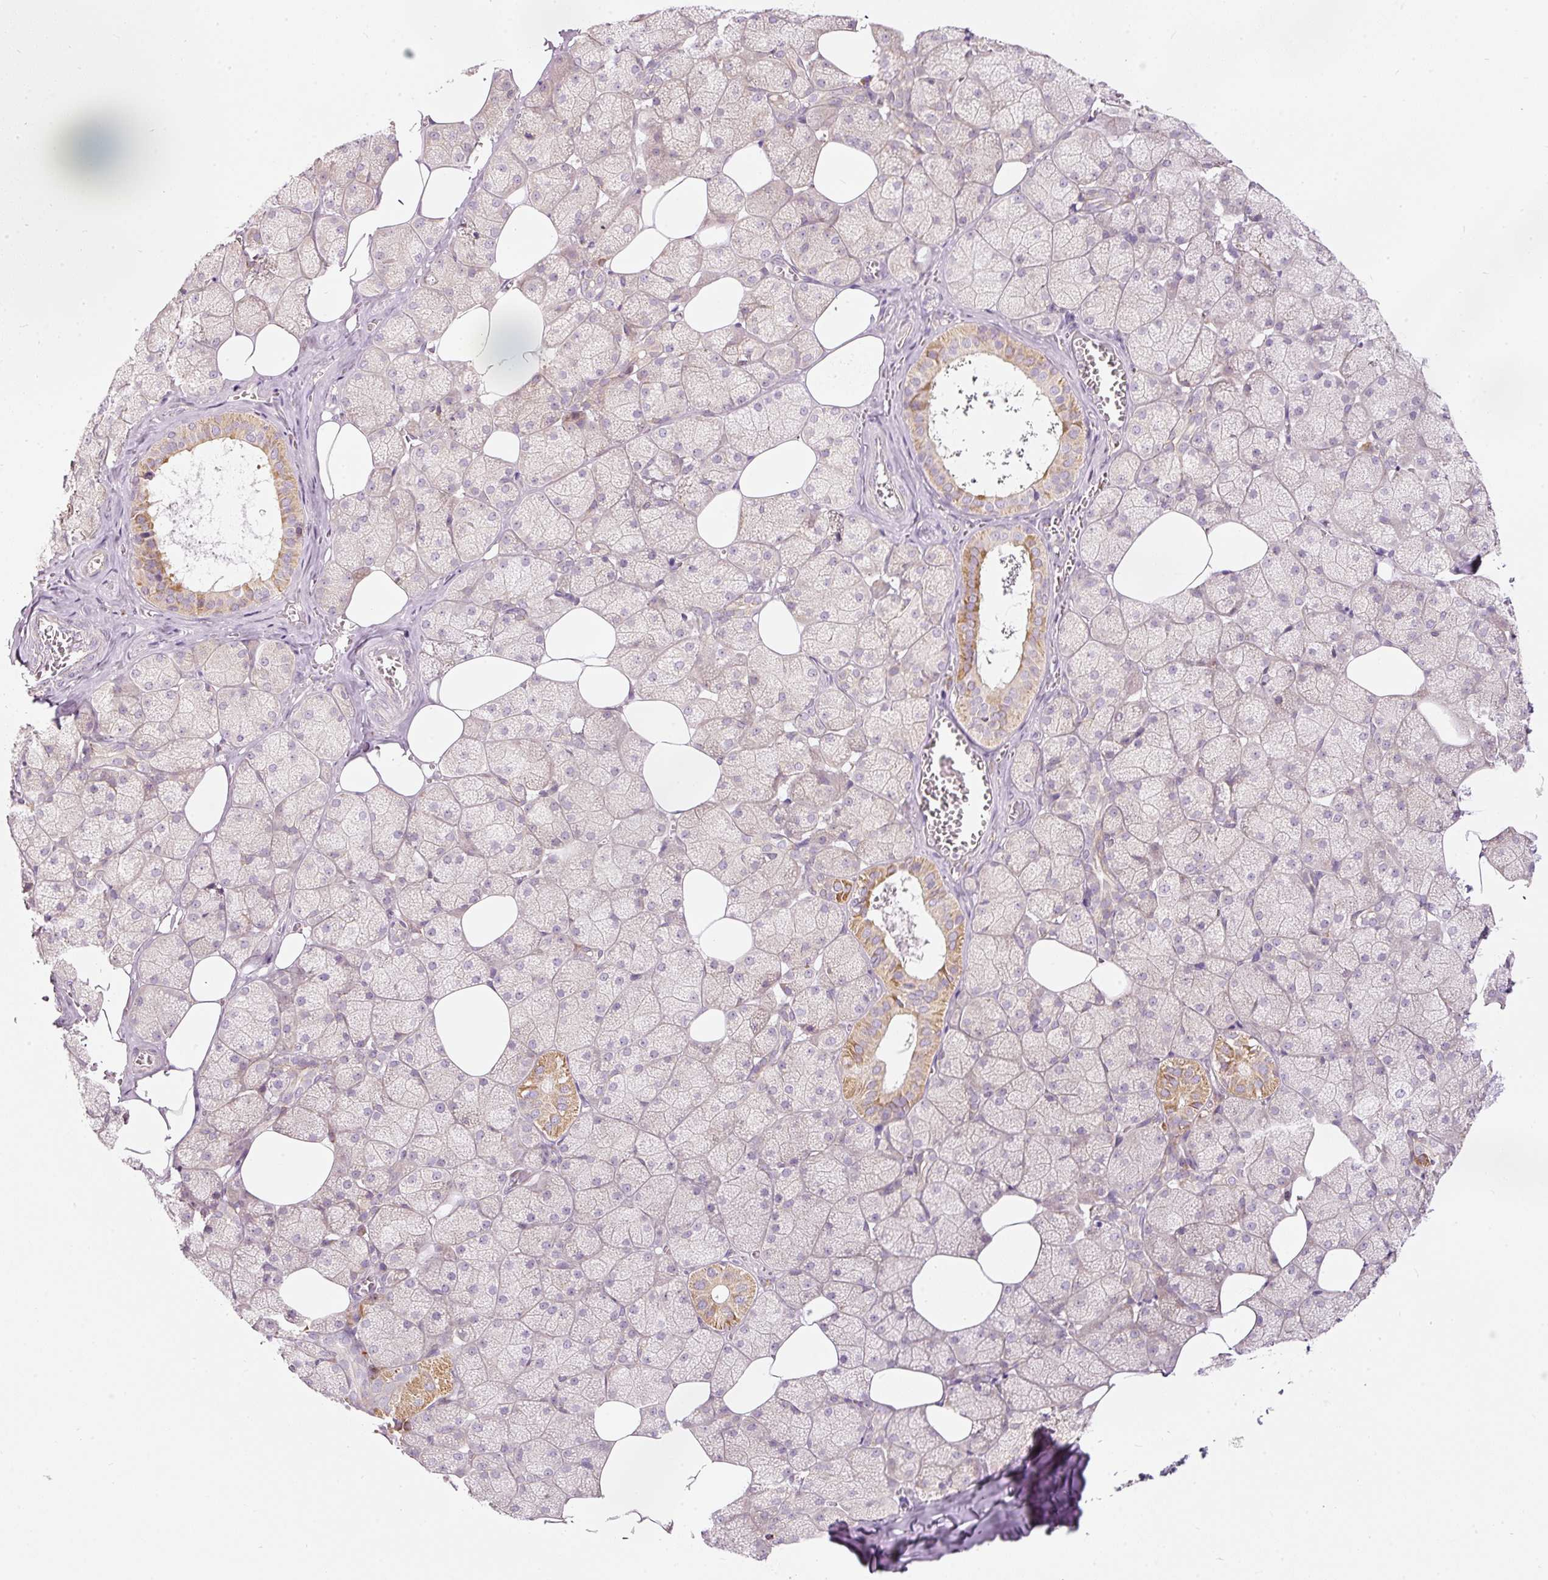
{"staining": {"intensity": "moderate", "quantity": "25%-75%", "location": "cytoplasmic/membranous"}, "tissue": "salivary gland", "cell_type": "Glandular cells", "image_type": "normal", "snomed": [{"axis": "morphology", "description": "Normal tissue, NOS"}, {"axis": "topography", "description": "Salivary gland"}, {"axis": "topography", "description": "Peripheral nerve tissue"}], "caption": "Immunohistochemistry (DAB (3,3'-diaminobenzidine)) staining of normal human salivary gland reveals moderate cytoplasmic/membranous protein expression in approximately 25%-75% of glandular cells.", "gene": "SNAPC5", "patient": {"sex": "male", "age": 38}}